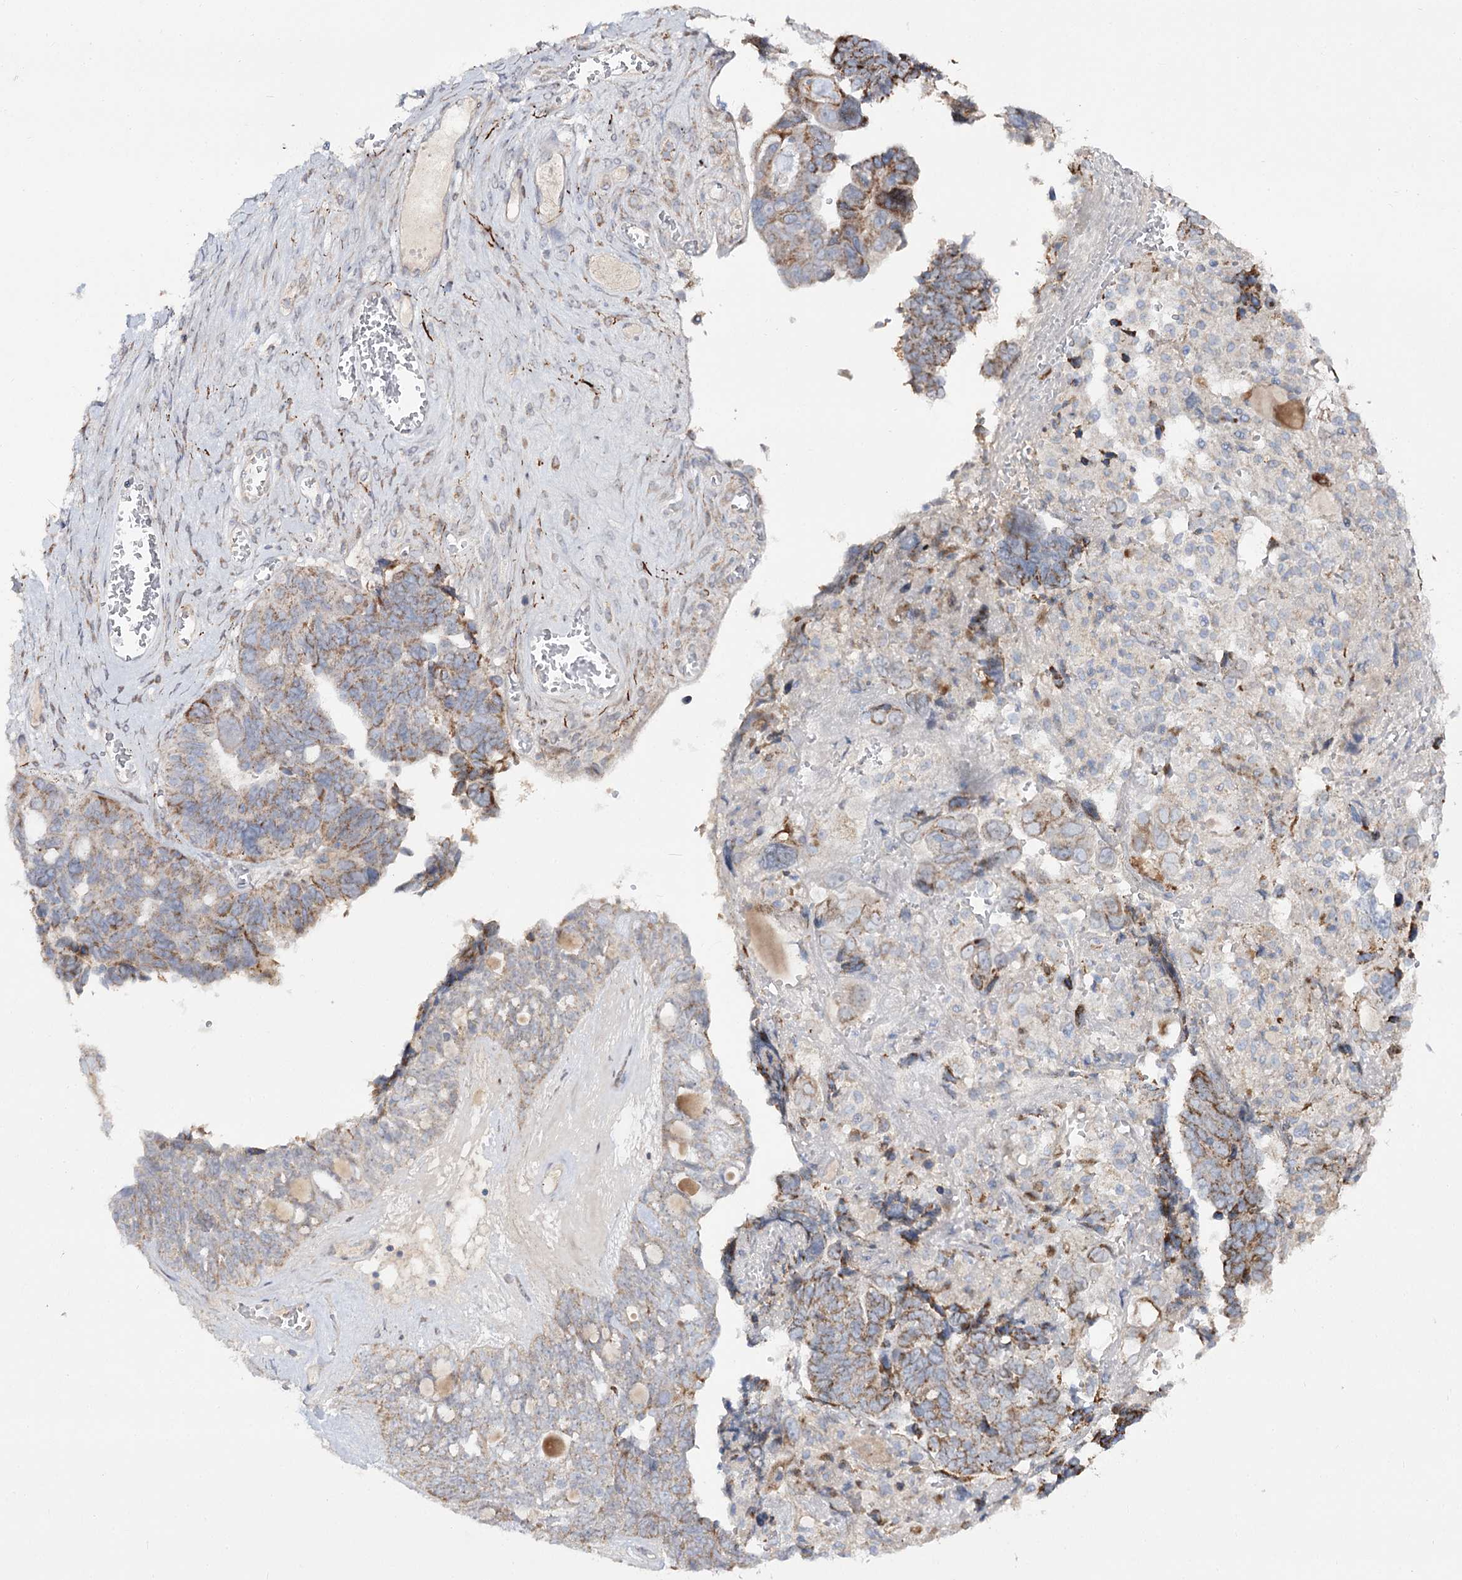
{"staining": {"intensity": "moderate", "quantity": "25%-75%", "location": "cytoplasmic/membranous"}, "tissue": "ovarian cancer", "cell_type": "Tumor cells", "image_type": "cancer", "snomed": [{"axis": "morphology", "description": "Cystadenocarcinoma, serous, NOS"}, {"axis": "topography", "description": "Ovary"}], "caption": "Ovarian cancer (serous cystadenocarcinoma) stained with DAB immunohistochemistry (IHC) exhibits medium levels of moderate cytoplasmic/membranous staining in about 25%-75% of tumor cells. The protein is shown in brown color, while the nuclei are stained blue.", "gene": "C11orf80", "patient": {"sex": "female", "age": 79}}